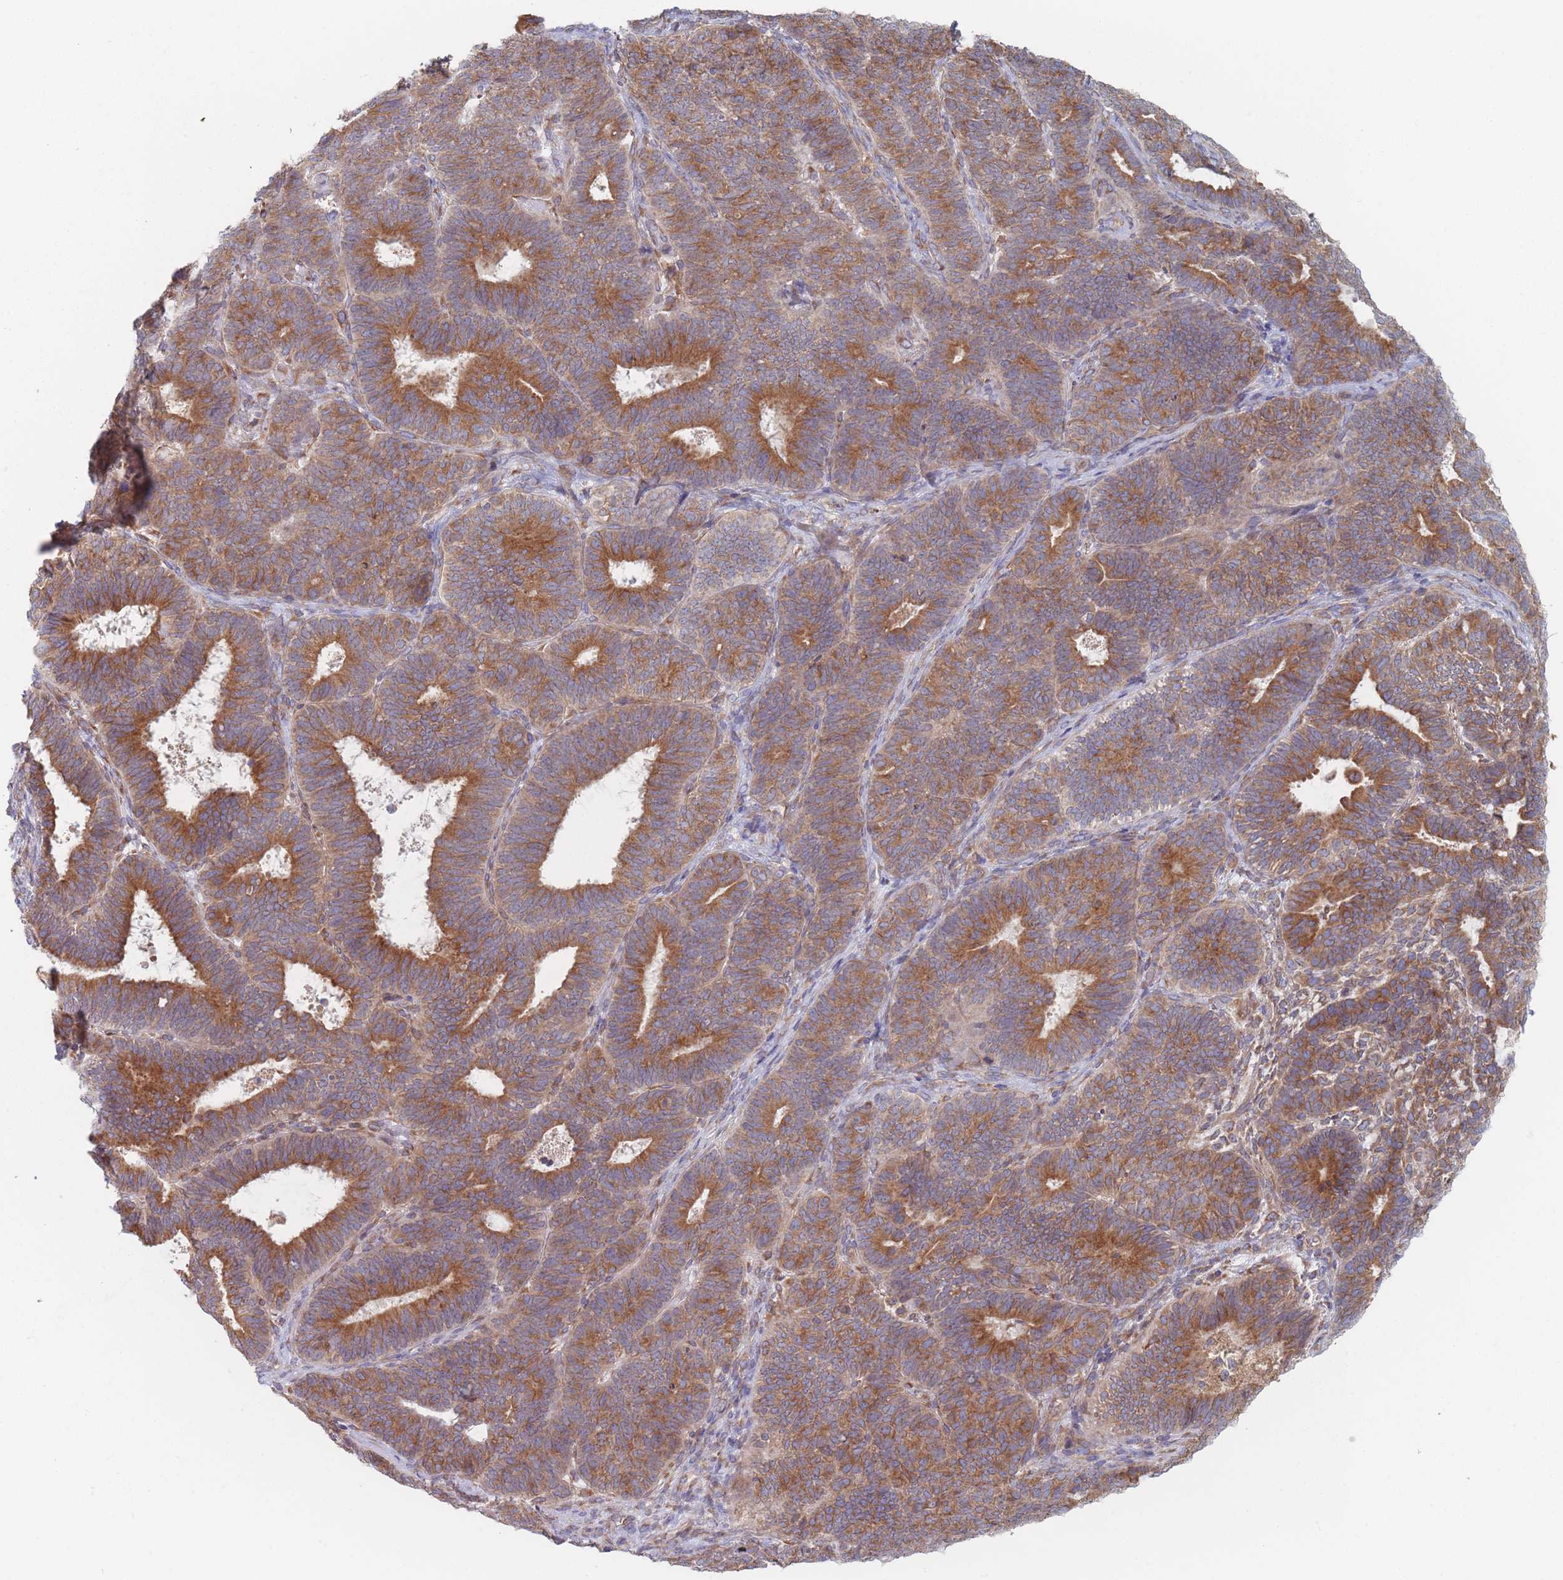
{"staining": {"intensity": "strong", "quantity": ">75%", "location": "cytoplasmic/membranous"}, "tissue": "endometrial cancer", "cell_type": "Tumor cells", "image_type": "cancer", "snomed": [{"axis": "morphology", "description": "Adenocarcinoma, NOS"}, {"axis": "topography", "description": "Endometrium"}], "caption": "Immunohistochemistry of human endometrial cancer shows high levels of strong cytoplasmic/membranous staining in approximately >75% of tumor cells. The staining was performed using DAB, with brown indicating positive protein expression. Nuclei are stained blue with hematoxylin.", "gene": "KDSR", "patient": {"sex": "female", "age": 70}}